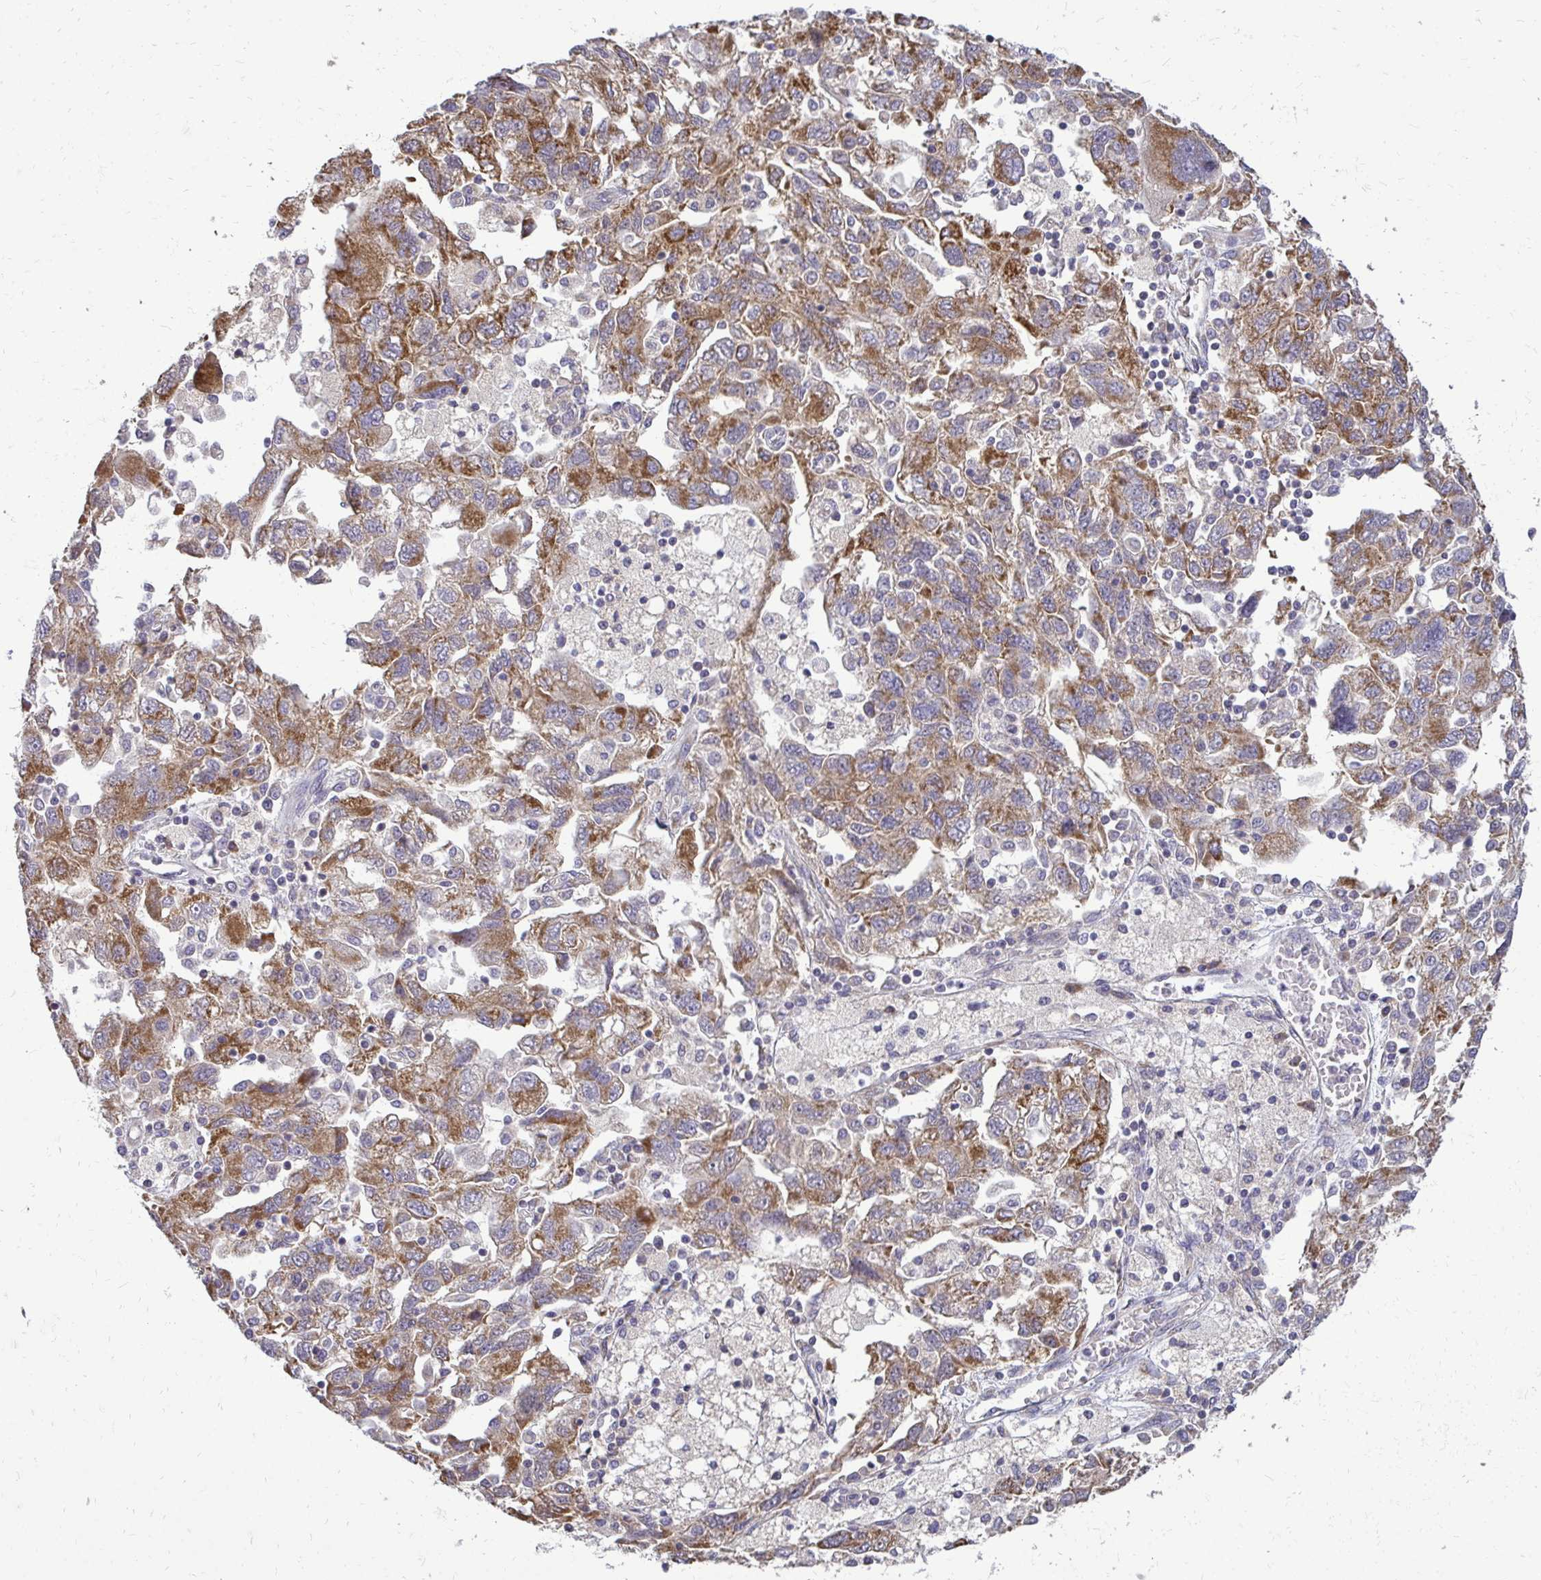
{"staining": {"intensity": "moderate", "quantity": ">75%", "location": "cytoplasmic/membranous"}, "tissue": "ovarian cancer", "cell_type": "Tumor cells", "image_type": "cancer", "snomed": [{"axis": "morphology", "description": "Carcinoma, NOS"}, {"axis": "morphology", "description": "Cystadenocarcinoma, serous, NOS"}, {"axis": "topography", "description": "Ovary"}], "caption": "Human ovarian cancer stained with a brown dye shows moderate cytoplasmic/membranous positive expression in approximately >75% of tumor cells.", "gene": "RPLP2", "patient": {"sex": "female", "age": 69}}